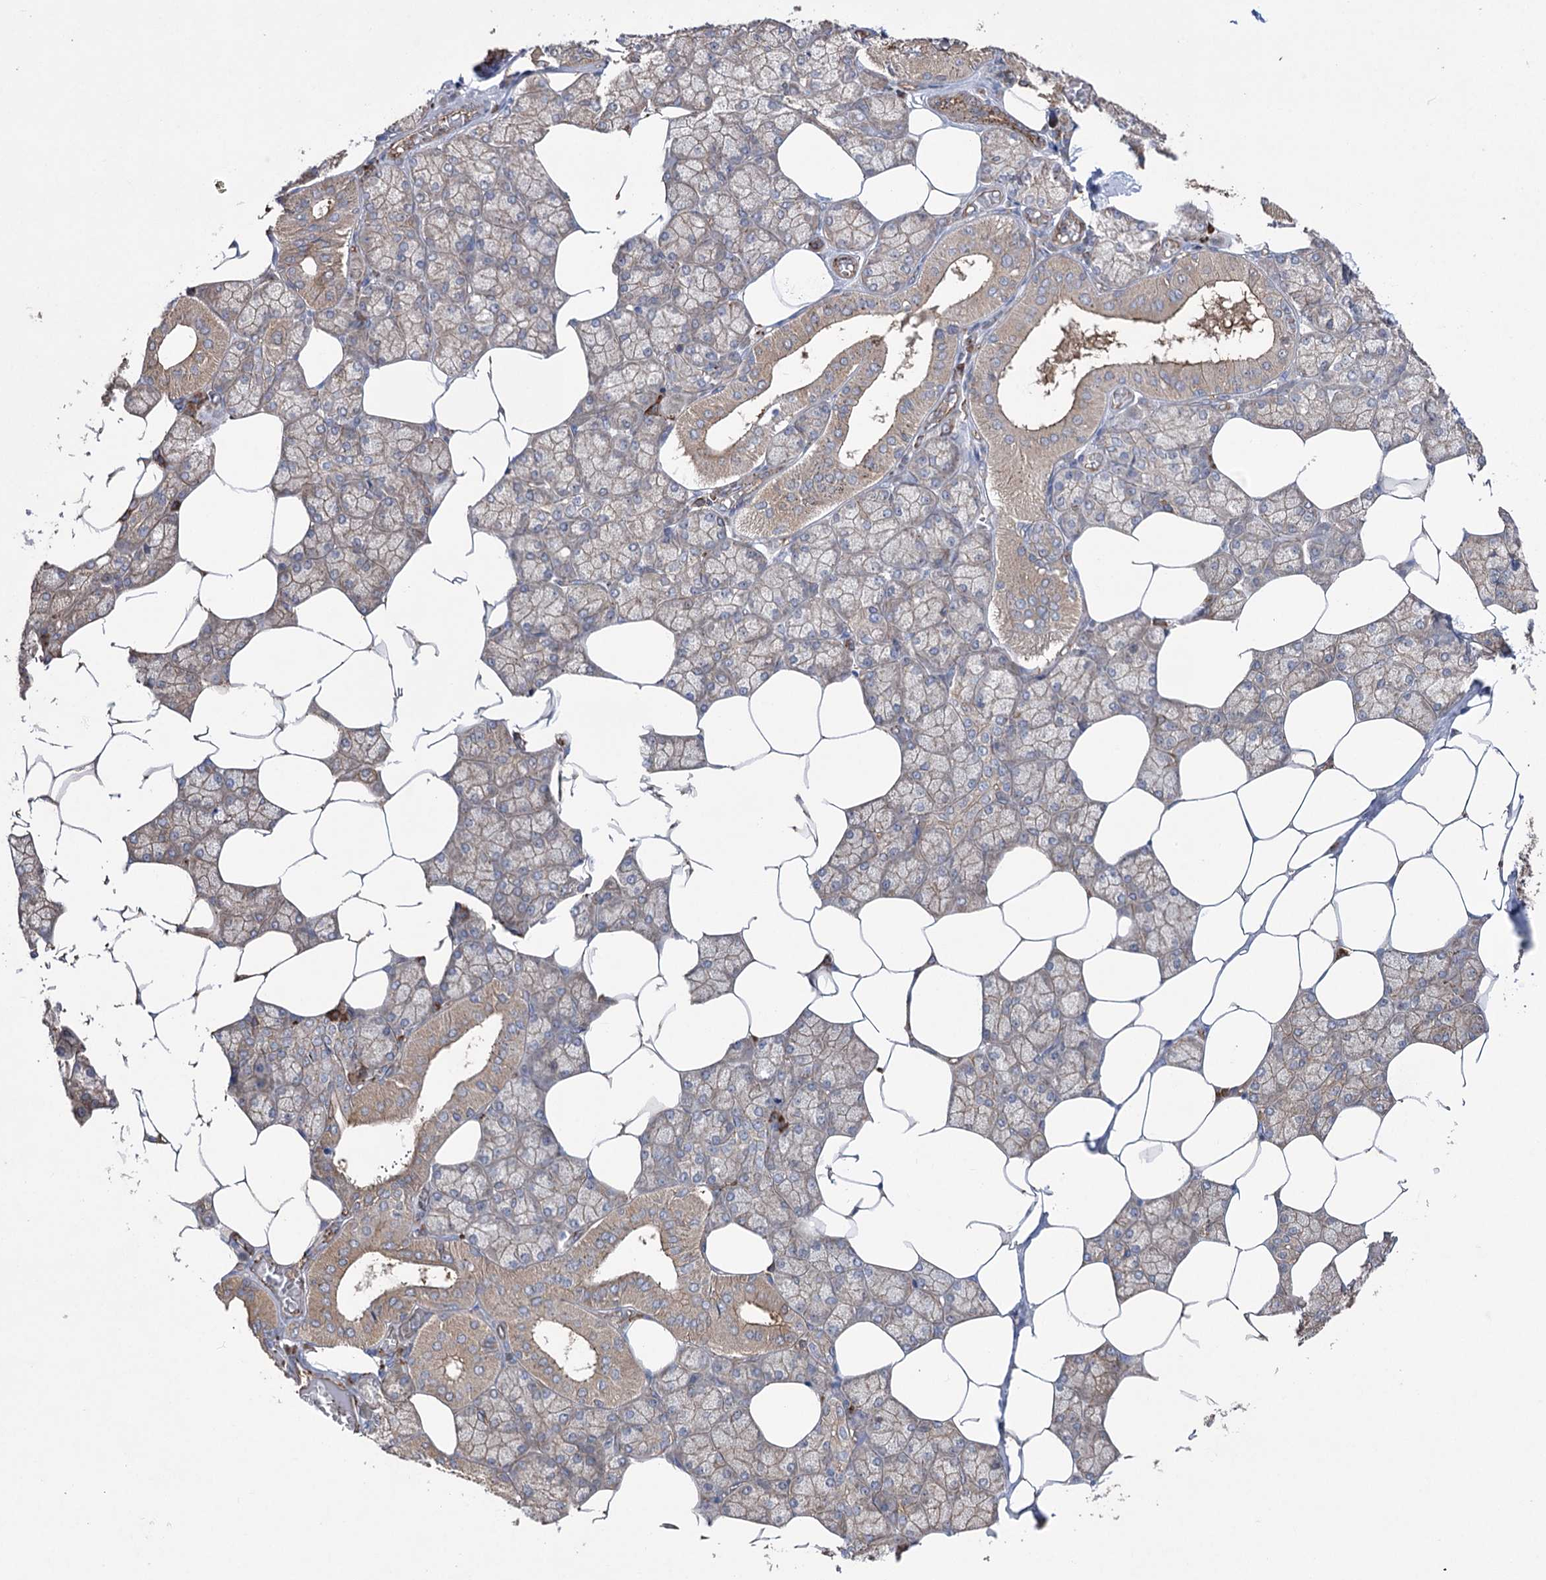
{"staining": {"intensity": "weak", "quantity": "25%-75%", "location": "cytoplasmic/membranous"}, "tissue": "salivary gland", "cell_type": "Glandular cells", "image_type": "normal", "snomed": [{"axis": "morphology", "description": "Normal tissue, NOS"}, {"axis": "topography", "description": "Salivary gland"}], "caption": "Salivary gland stained for a protein exhibits weak cytoplasmic/membranous positivity in glandular cells.", "gene": "LARS2", "patient": {"sex": "male", "age": 62}}